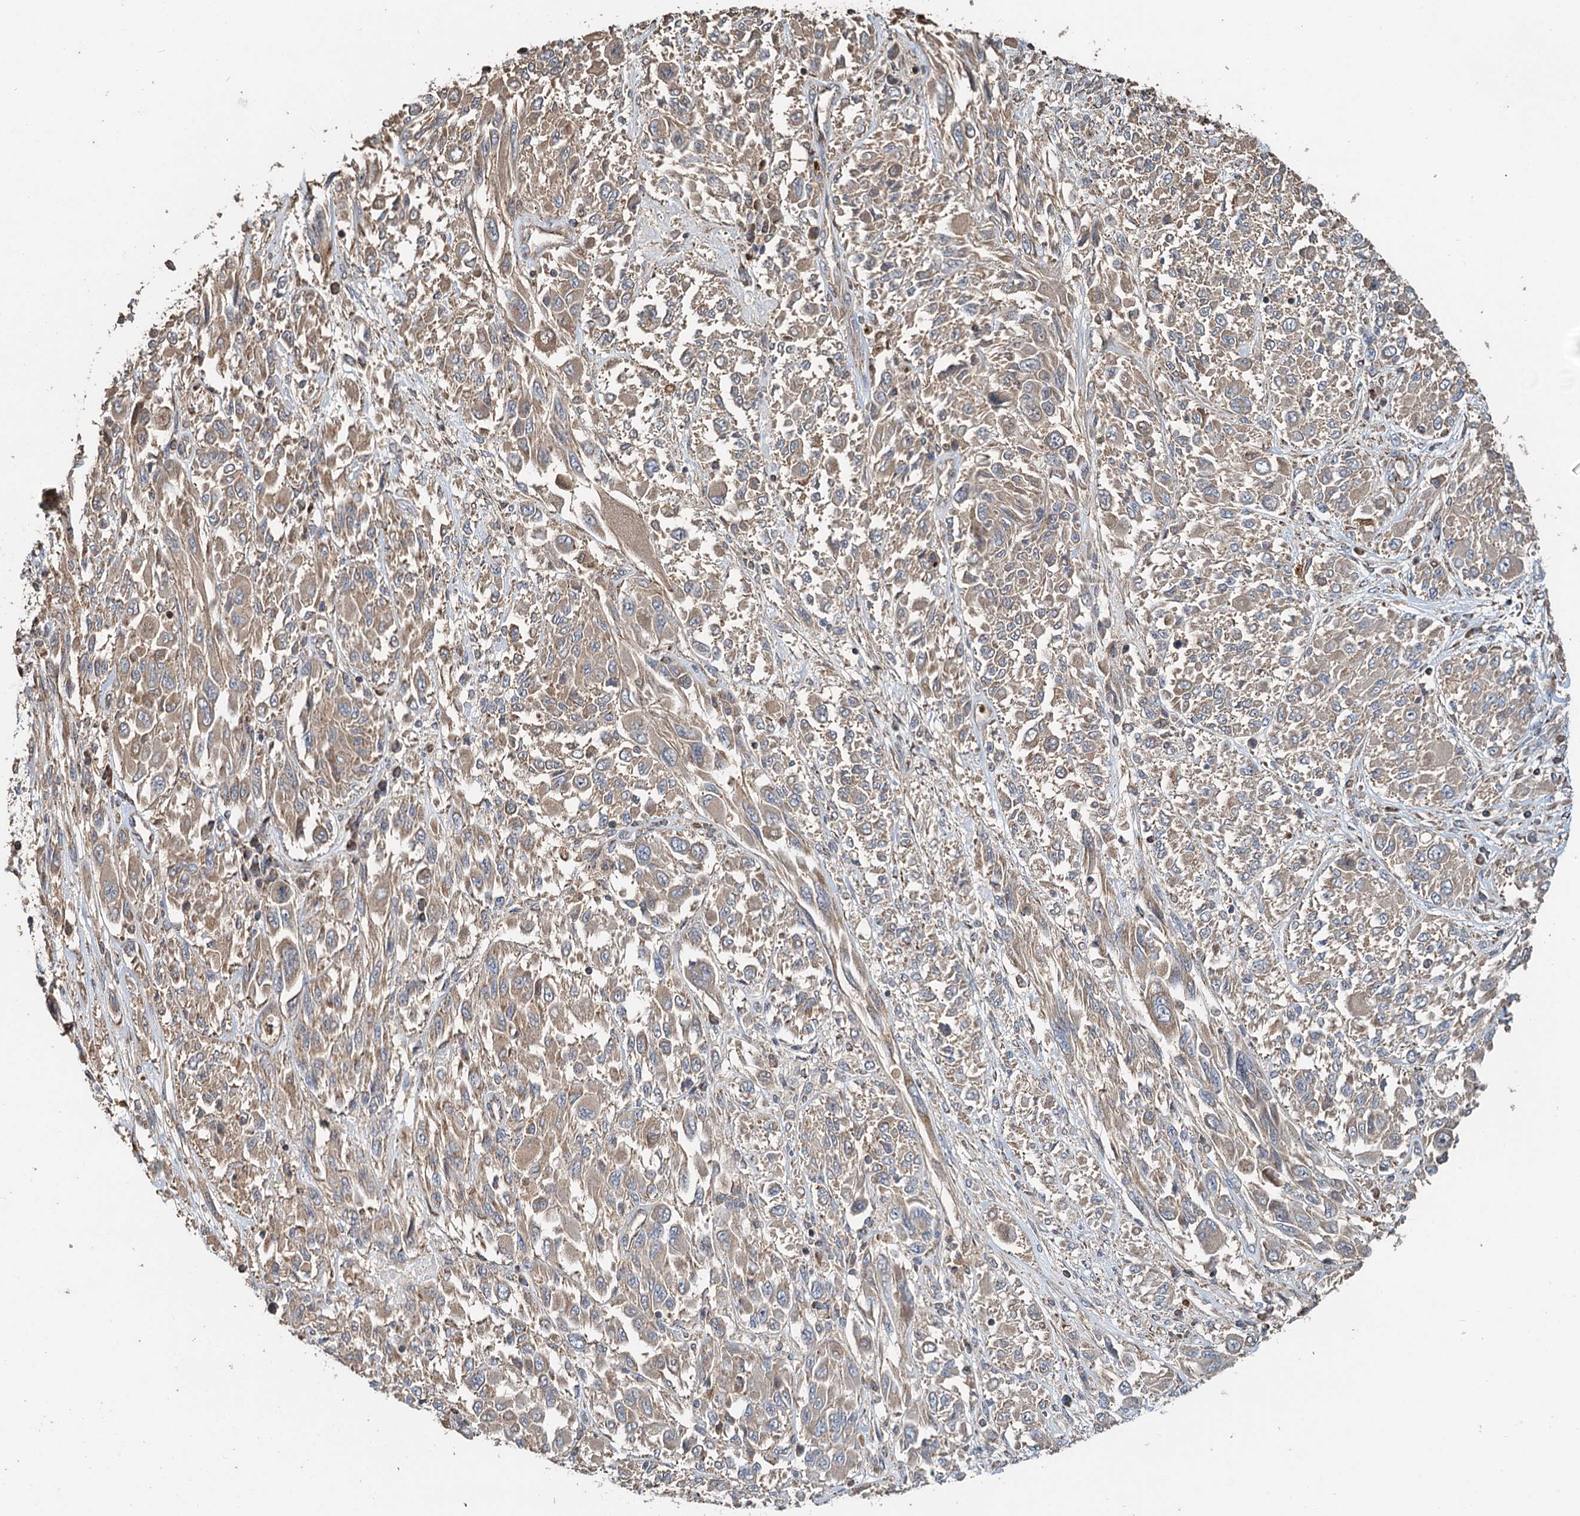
{"staining": {"intensity": "weak", "quantity": ">75%", "location": "cytoplasmic/membranous"}, "tissue": "melanoma", "cell_type": "Tumor cells", "image_type": "cancer", "snomed": [{"axis": "morphology", "description": "Malignant melanoma, NOS"}, {"axis": "topography", "description": "Skin"}], "caption": "DAB immunohistochemical staining of human melanoma exhibits weak cytoplasmic/membranous protein positivity in about >75% of tumor cells.", "gene": "SDS", "patient": {"sex": "female", "age": 91}}